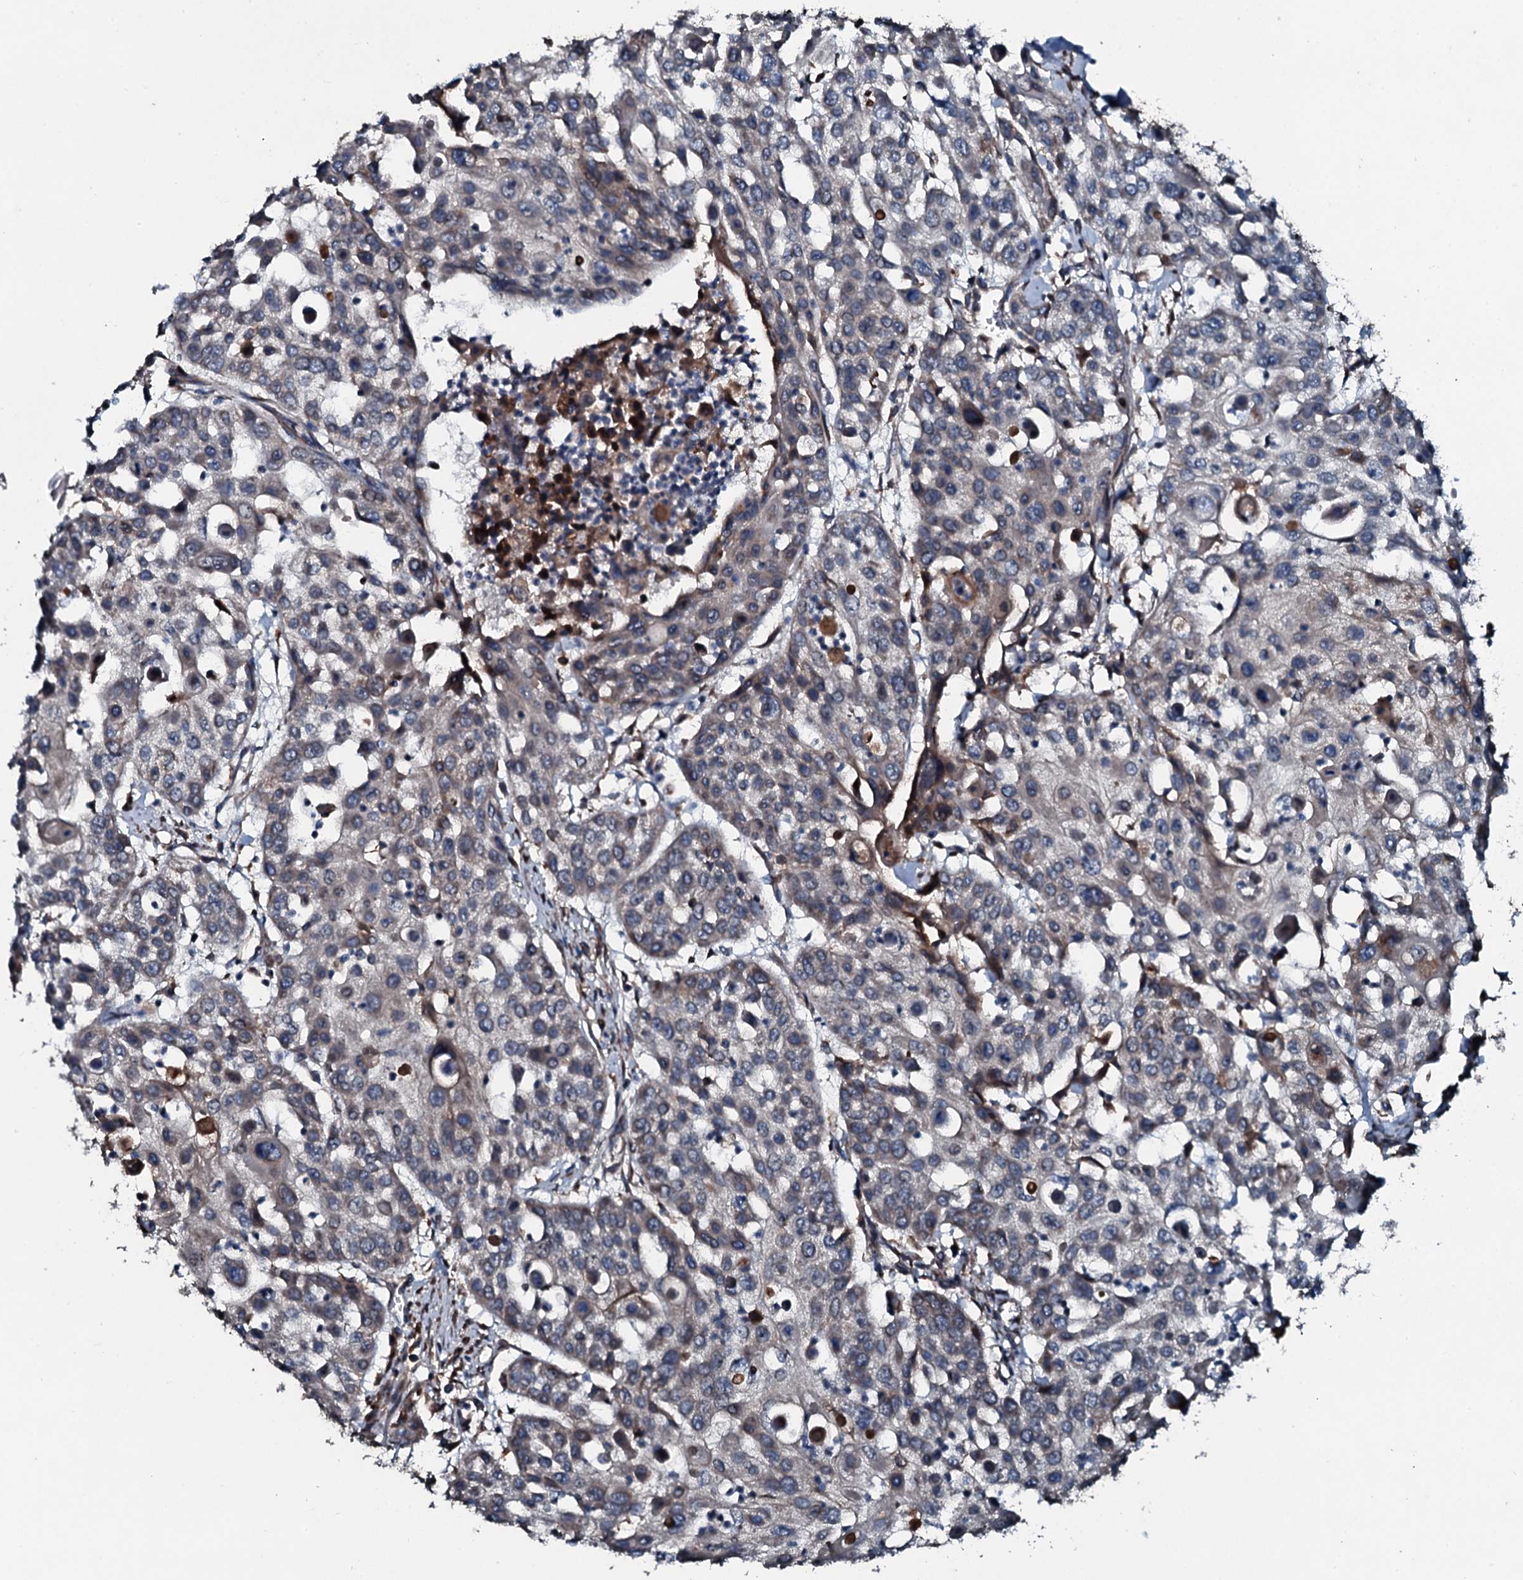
{"staining": {"intensity": "weak", "quantity": "<25%", "location": "cytoplasmic/membranous"}, "tissue": "urothelial cancer", "cell_type": "Tumor cells", "image_type": "cancer", "snomed": [{"axis": "morphology", "description": "Urothelial carcinoma, High grade"}, {"axis": "topography", "description": "Urinary bladder"}], "caption": "Tumor cells show no significant staining in urothelial cancer.", "gene": "ACSS3", "patient": {"sex": "female", "age": 79}}